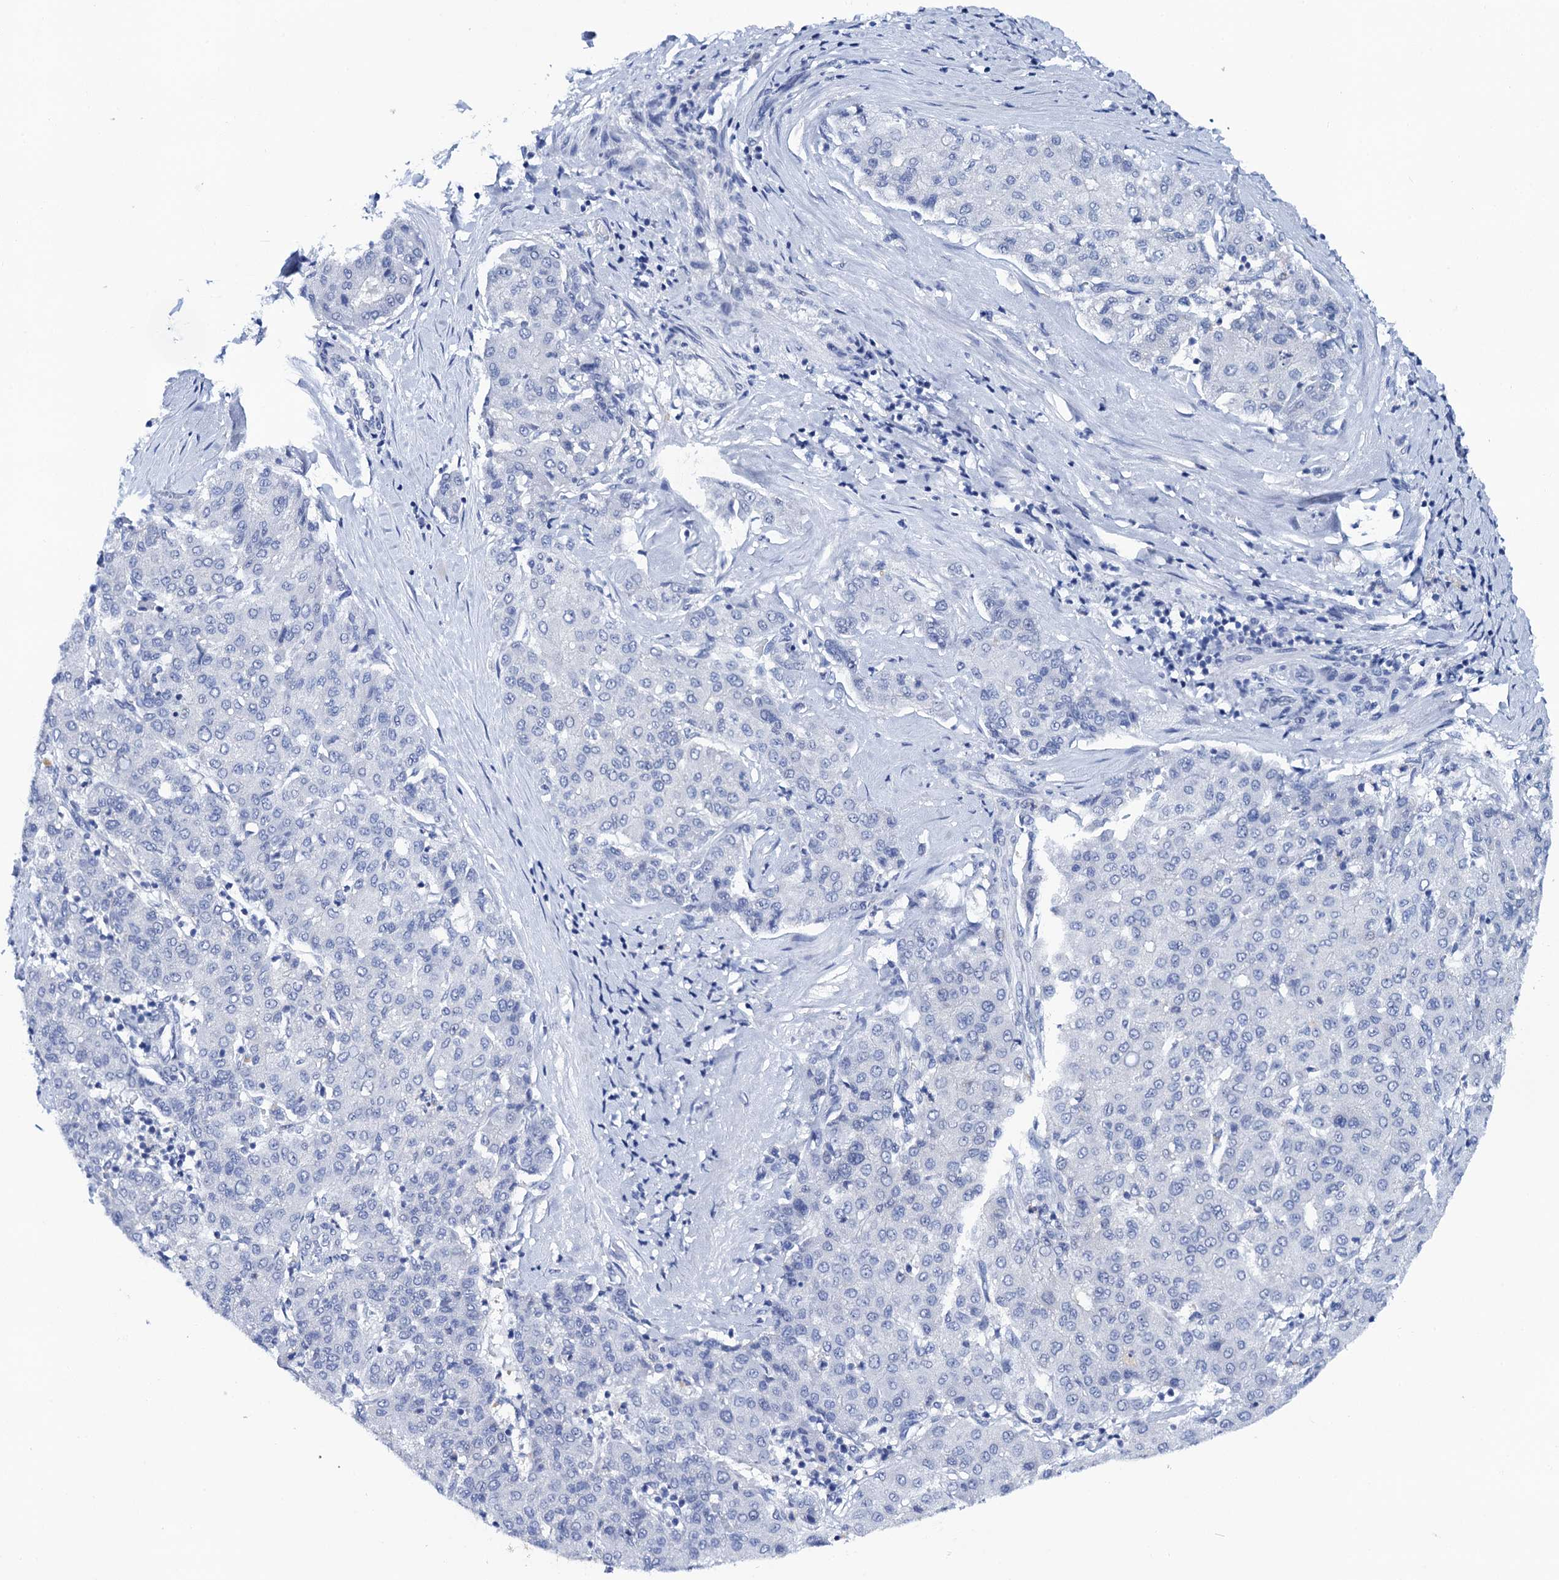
{"staining": {"intensity": "negative", "quantity": "none", "location": "none"}, "tissue": "liver cancer", "cell_type": "Tumor cells", "image_type": "cancer", "snomed": [{"axis": "morphology", "description": "Carcinoma, Hepatocellular, NOS"}, {"axis": "topography", "description": "Liver"}], "caption": "Tumor cells show no significant protein expression in liver cancer (hepatocellular carcinoma).", "gene": "LYPD3", "patient": {"sex": "male", "age": 65}}